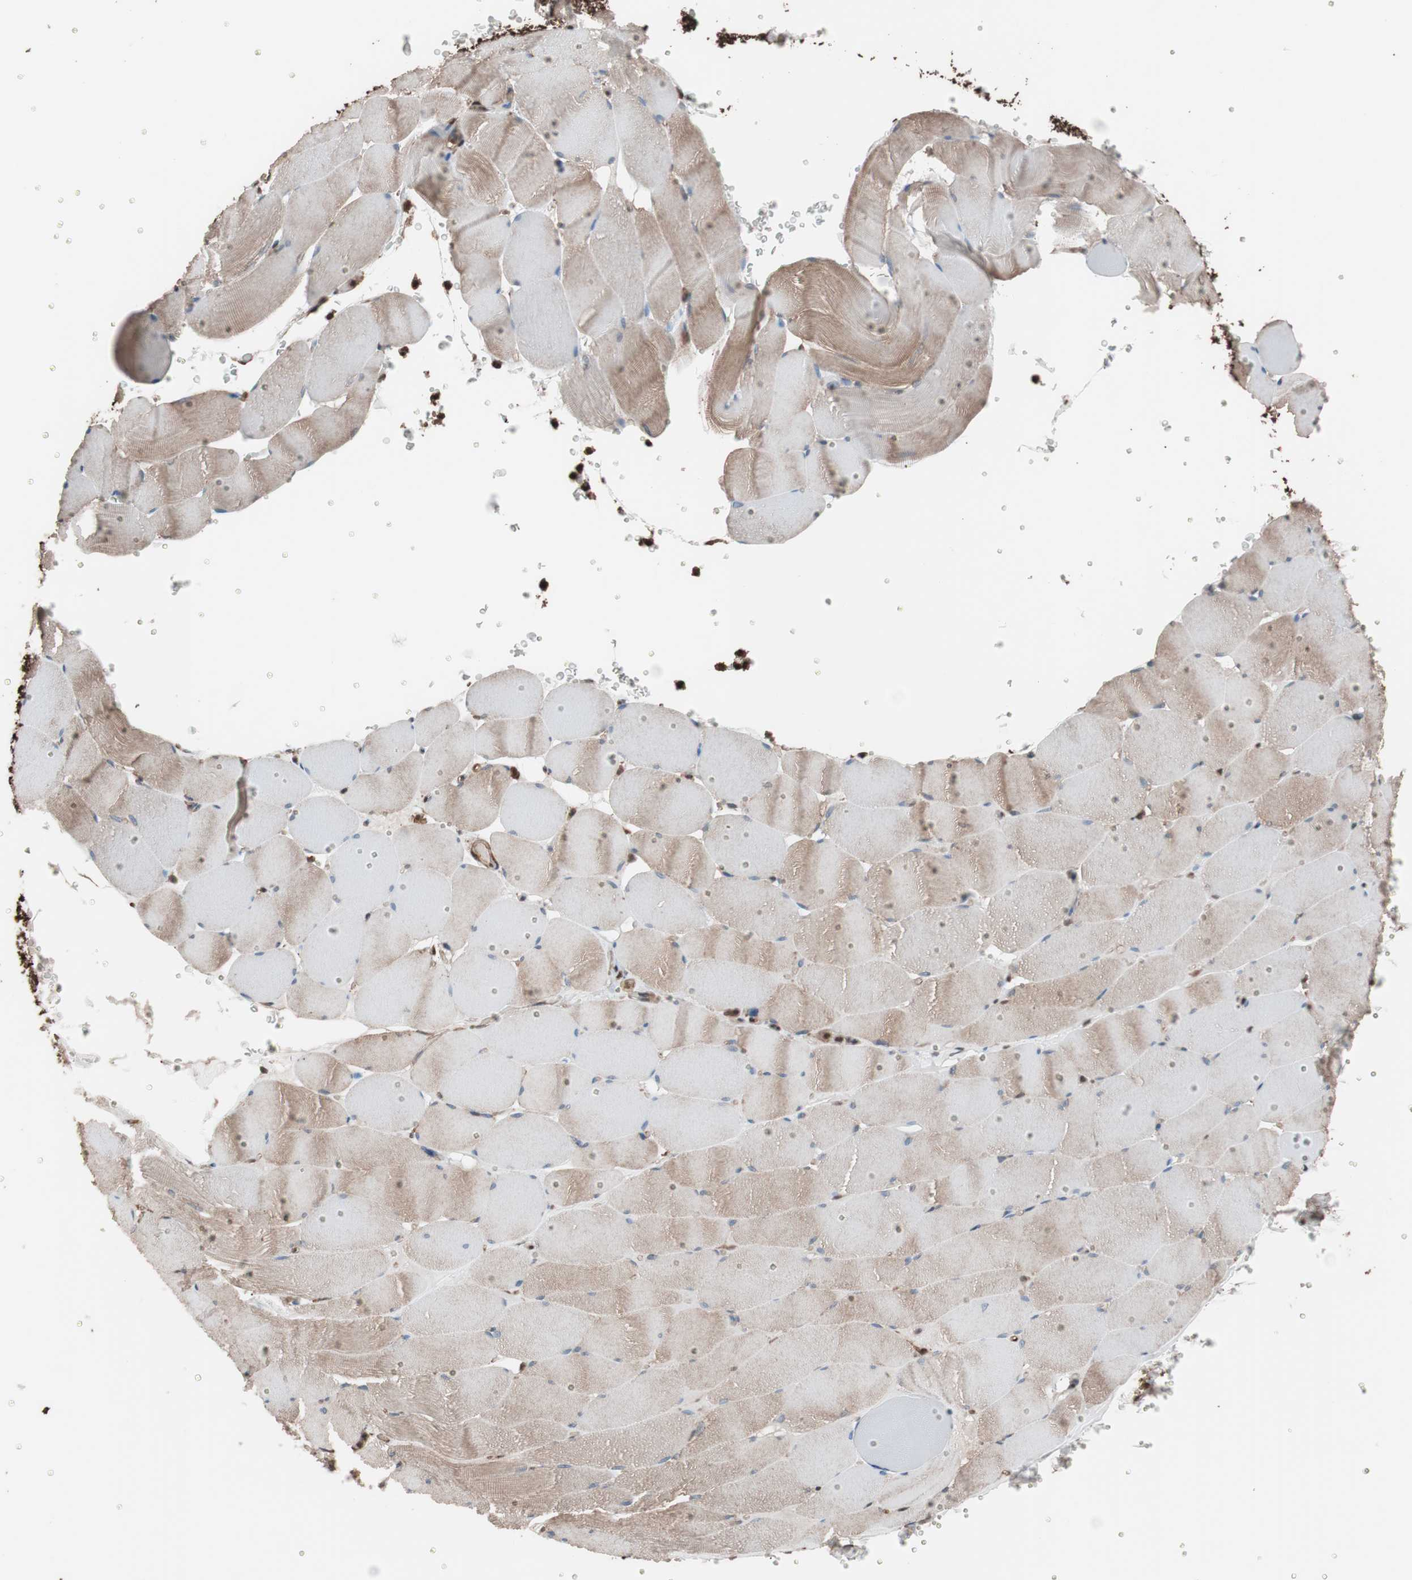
{"staining": {"intensity": "moderate", "quantity": ">75%", "location": "cytoplasmic/membranous"}, "tissue": "skeletal muscle", "cell_type": "Myocytes", "image_type": "normal", "snomed": [{"axis": "morphology", "description": "Normal tissue, NOS"}, {"axis": "topography", "description": "Skeletal muscle"}], "caption": "IHC (DAB (3,3'-diaminobenzidine)) staining of normal human skeletal muscle demonstrates moderate cytoplasmic/membranous protein expression in about >75% of myocytes.", "gene": "CALM2", "patient": {"sex": "male", "age": 62}}